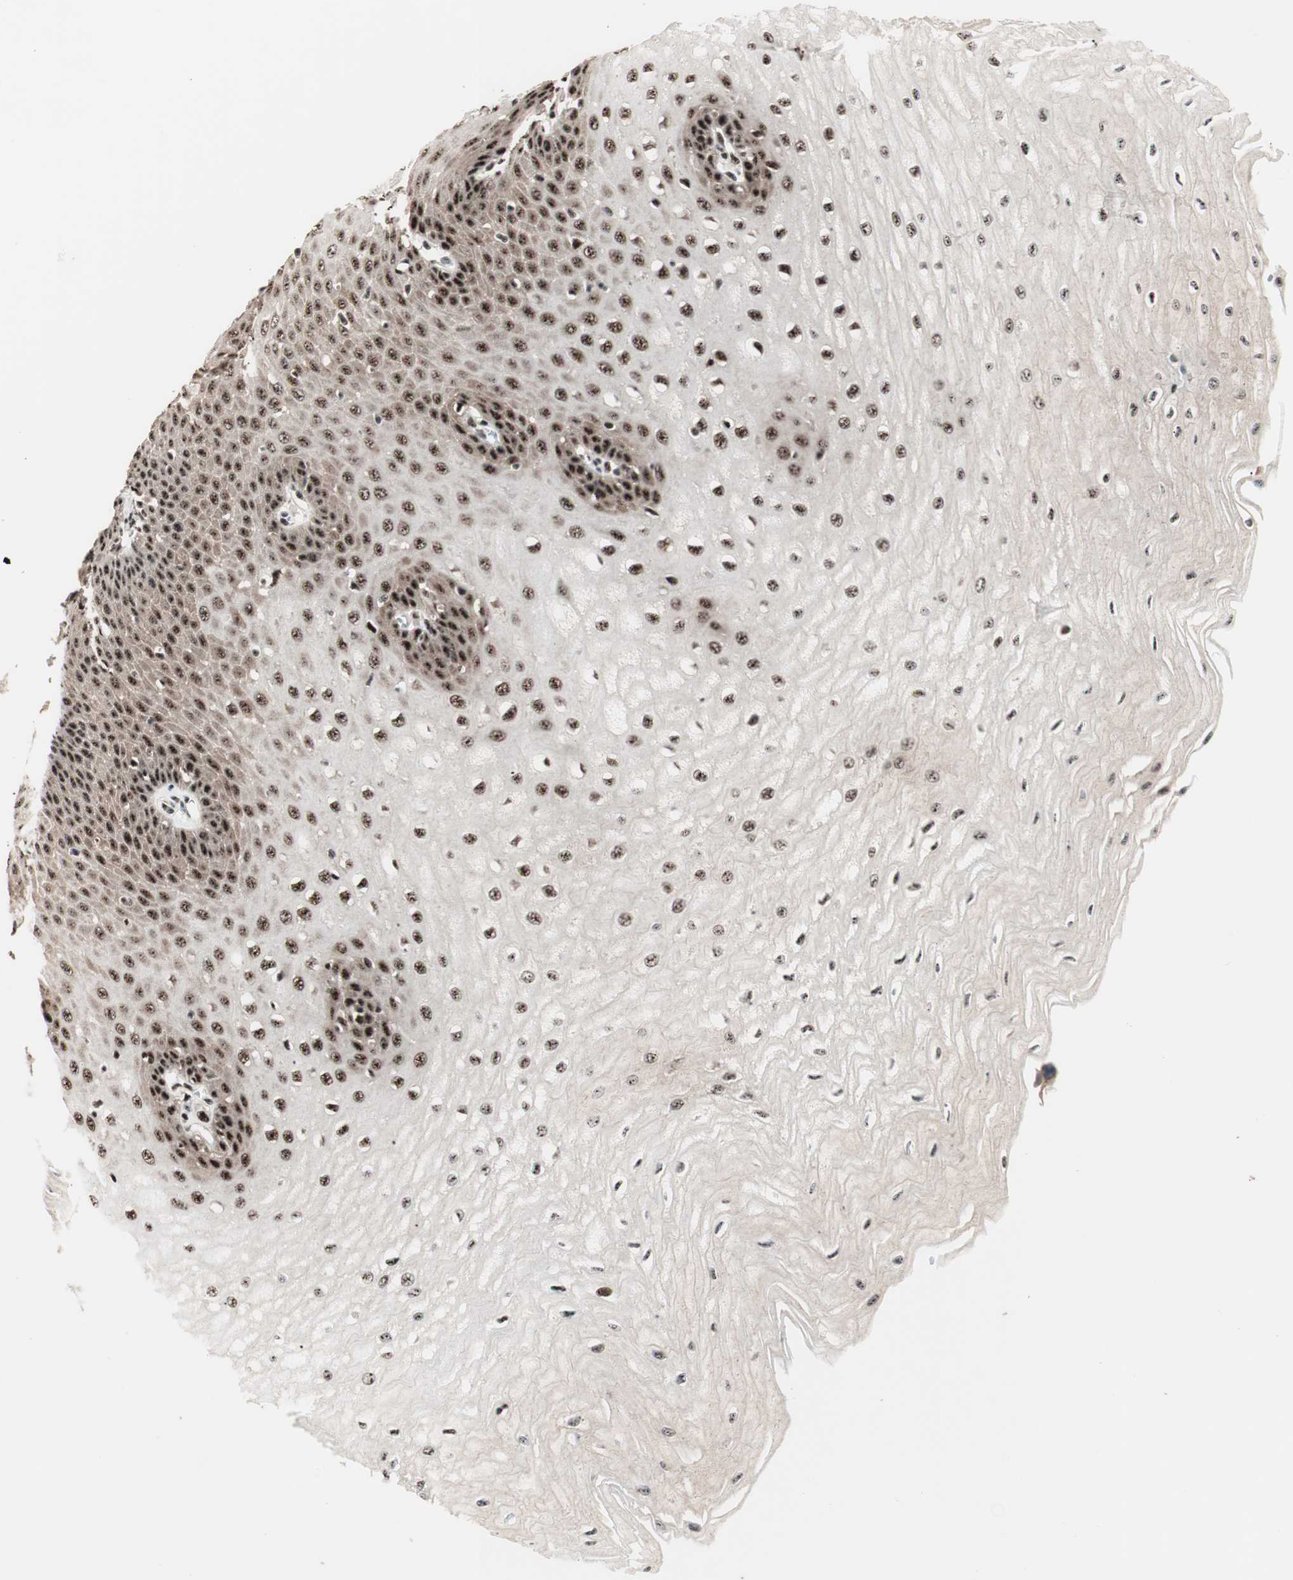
{"staining": {"intensity": "strong", "quantity": ">75%", "location": "nuclear"}, "tissue": "esophagus", "cell_type": "Squamous epithelial cells", "image_type": "normal", "snomed": [{"axis": "morphology", "description": "Normal tissue, NOS"}, {"axis": "morphology", "description": "Squamous cell carcinoma, NOS"}, {"axis": "topography", "description": "Esophagus"}], "caption": "Strong nuclear staining for a protein is present in approximately >75% of squamous epithelial cells of unremarkable esophagus using immunohistochemistry (IHC).", "gene": "NR5A2", "patient": {"sex": "male", "age": 65}}